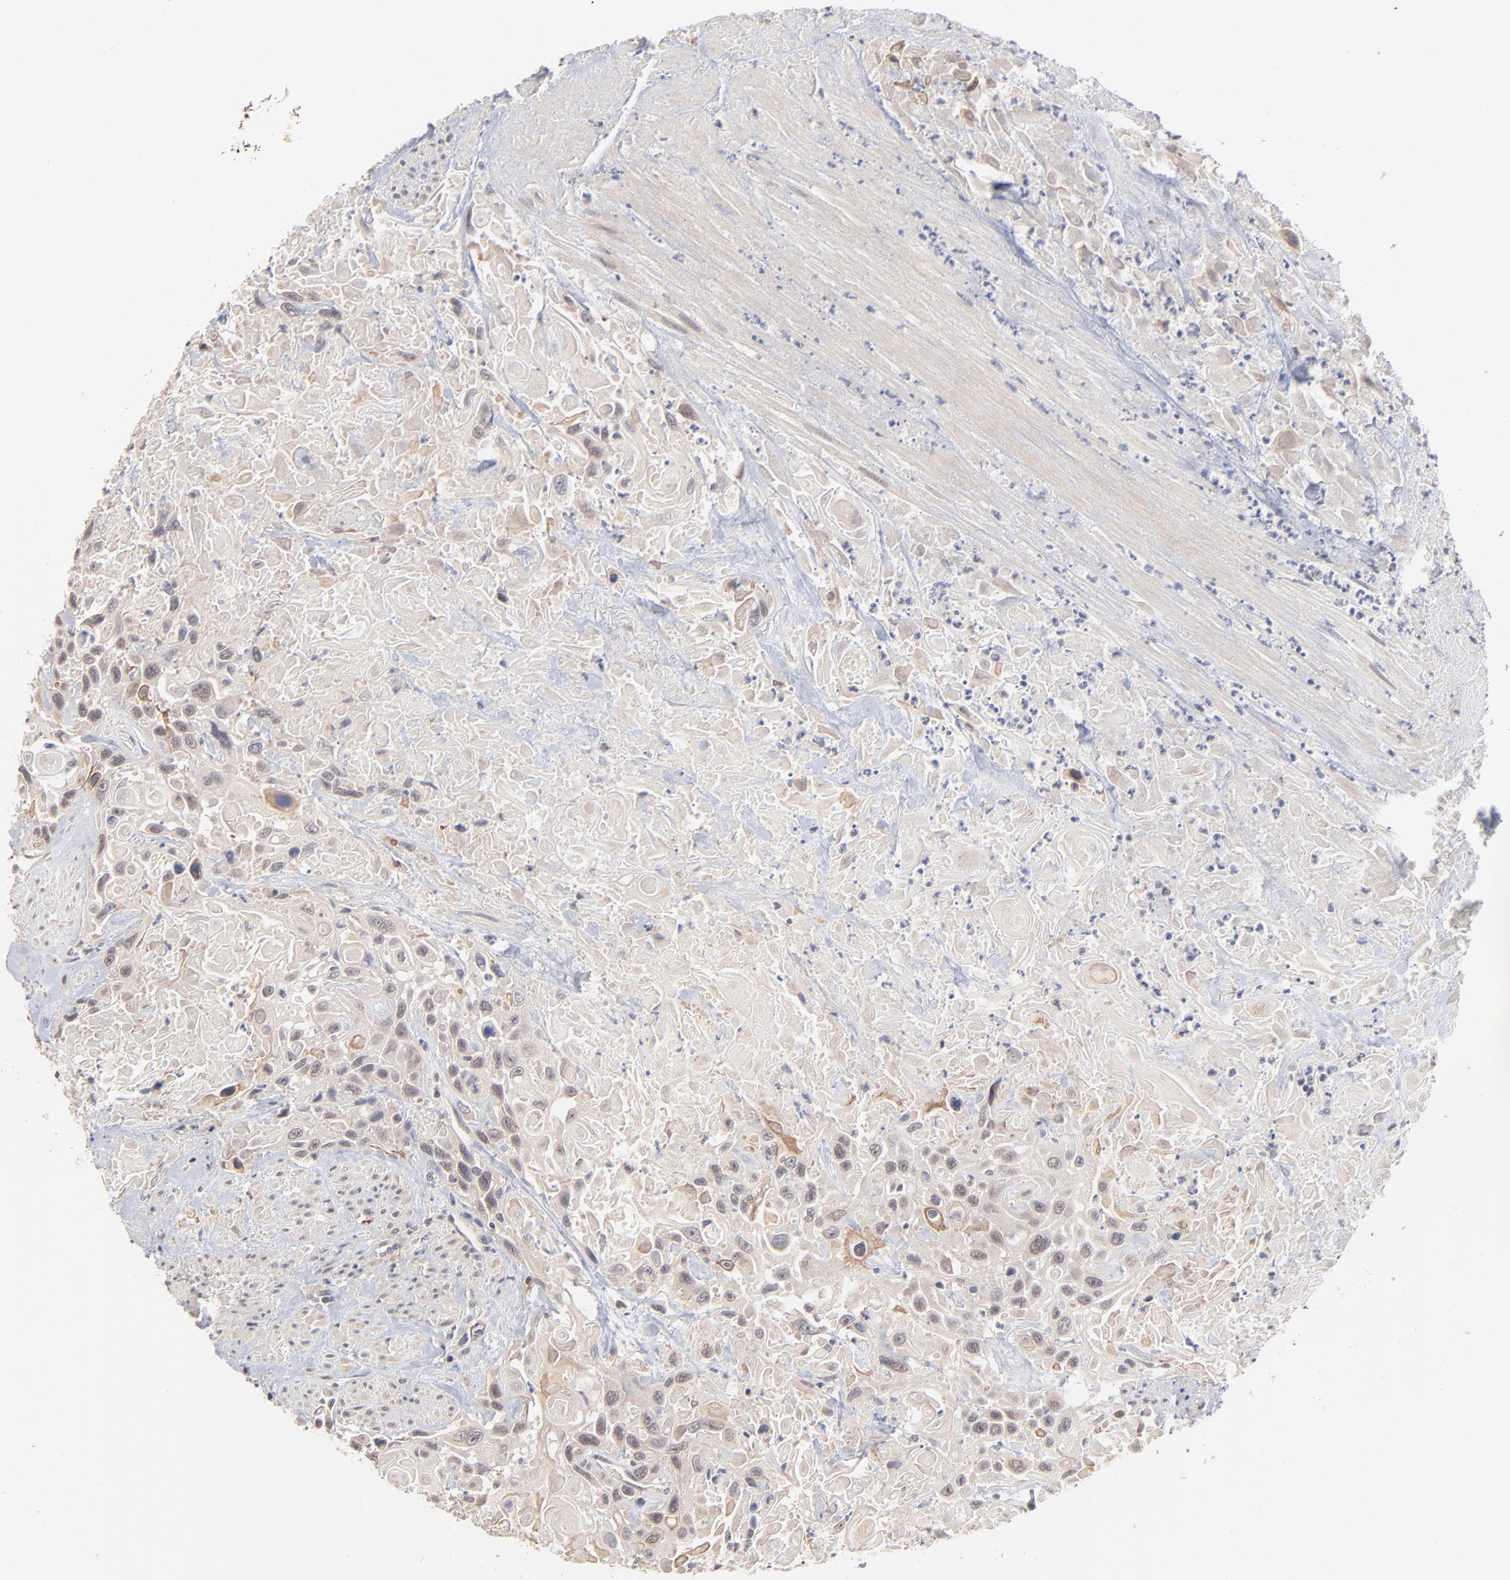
{"staining": {"intensity": "negative", "quantity": "none", "location": "none"}, "tissue": "urothelial cancer", "cell_type": "Tumor cells", "image_type": "cancer", "snomed": [{"axis": "morphology", "description": "Urothelial carcinoma, High grade"}, {"axis": "topography", "description": "Urinary bladder"}], "caption": "Immunohistochemical staining of human urothelial cancer shows no significant expression in tumor cells.", "gene": "MSL2", "patient": {"sex": "female", "age": 84}}